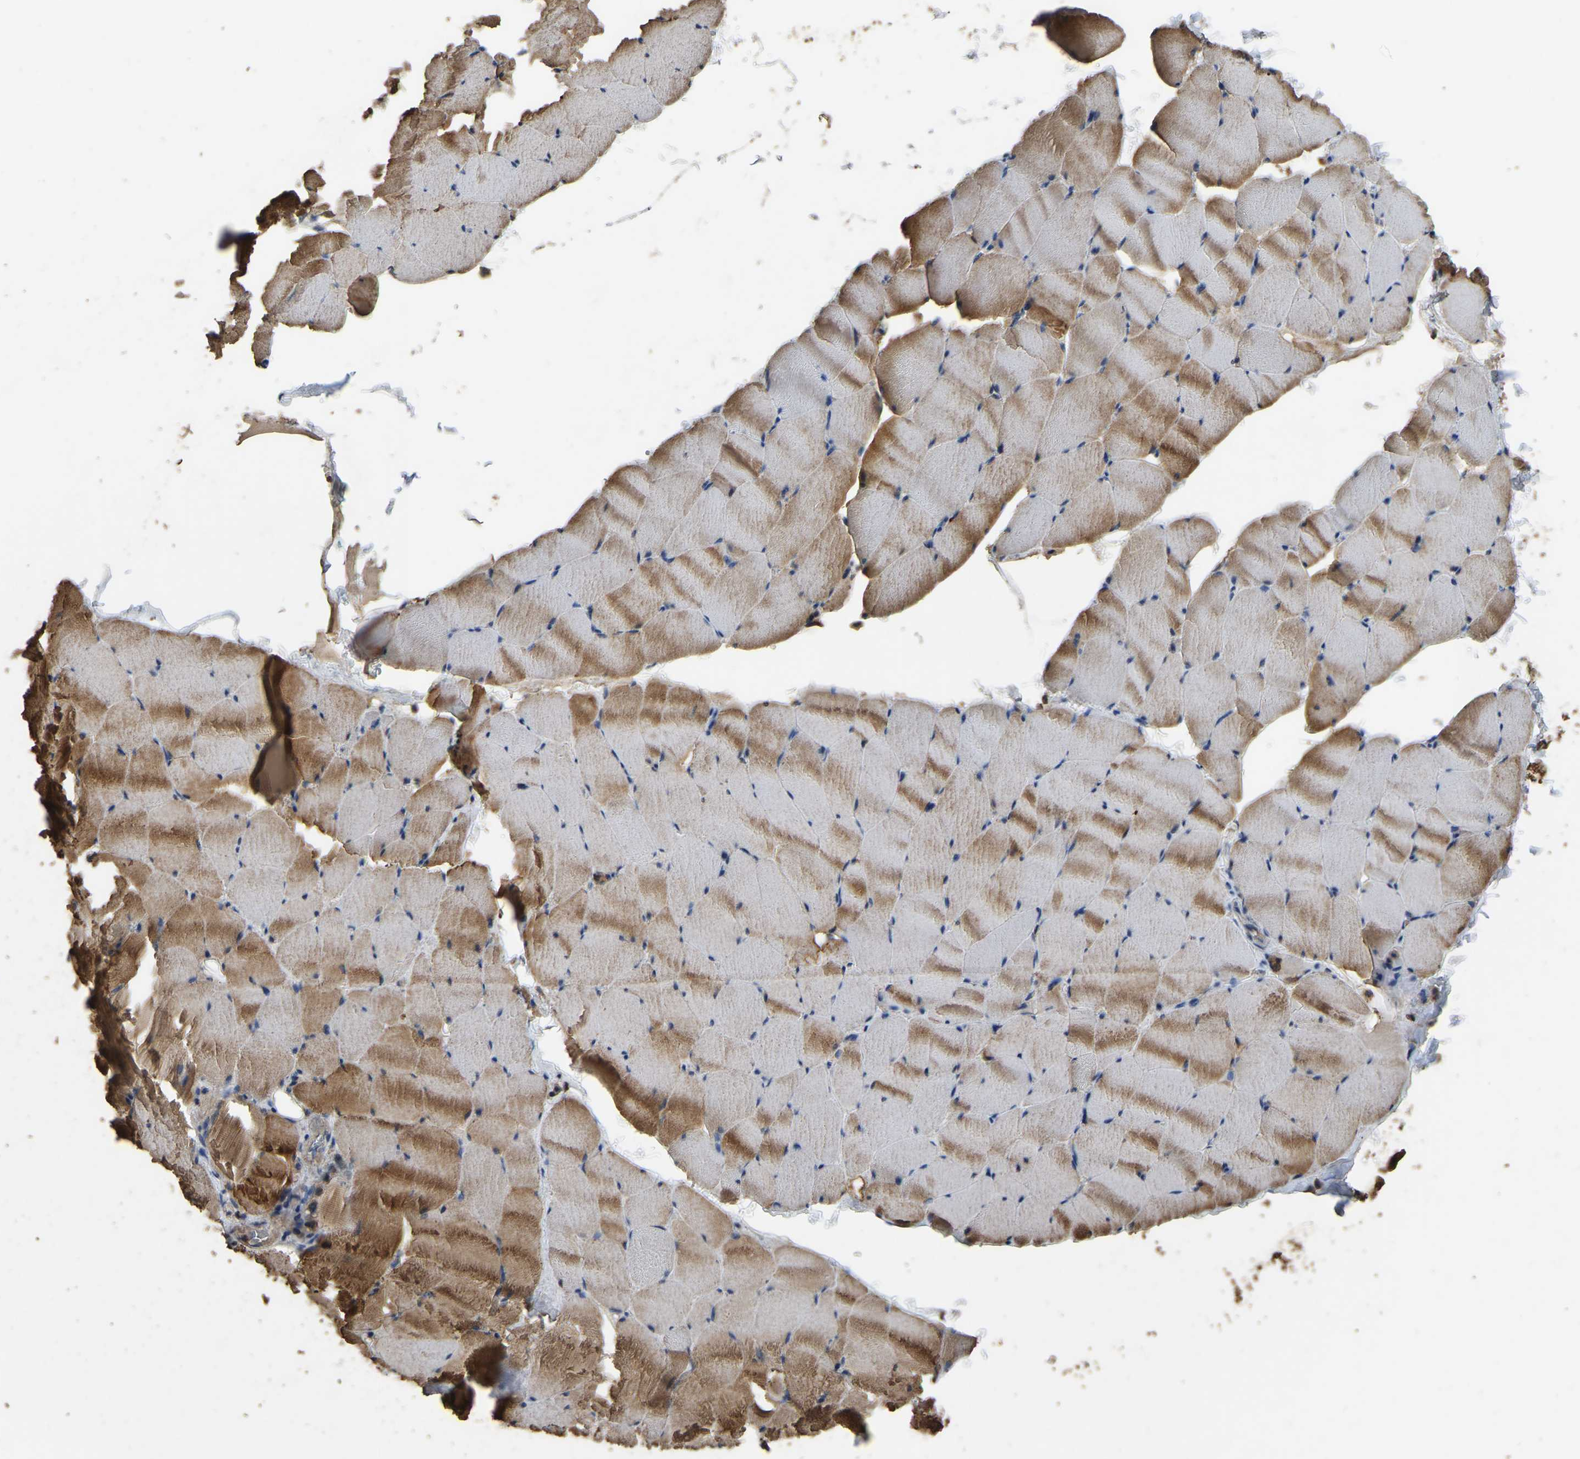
{"staining": {"intensity": "moderate", "quantity": "25%-75%", "location": "cytoplasmic/membranous"}, "tissue": "skeletal muscle", "cell_type": "Myocytes", "image_type": "normal", "snomed": [{"axis": "morphology", "description": "Normal tissue, NOS"}, {"axis": "topography", "description": "Skeletal muscle"}], "caption": "Immunohistochemical staining of unremarkable skeletal muscle exhibits moderate cytoplasmic/membranous protein positivity in about 25%-75% of myocytes. (Stains: DAB (3,3'-diaminobenzidine) in brown, nuclei in blue, Microscopy: brightfield microscopy at high magnification).", "gene": "FHIT", "patient": {"sex": "male", "age": 62}}